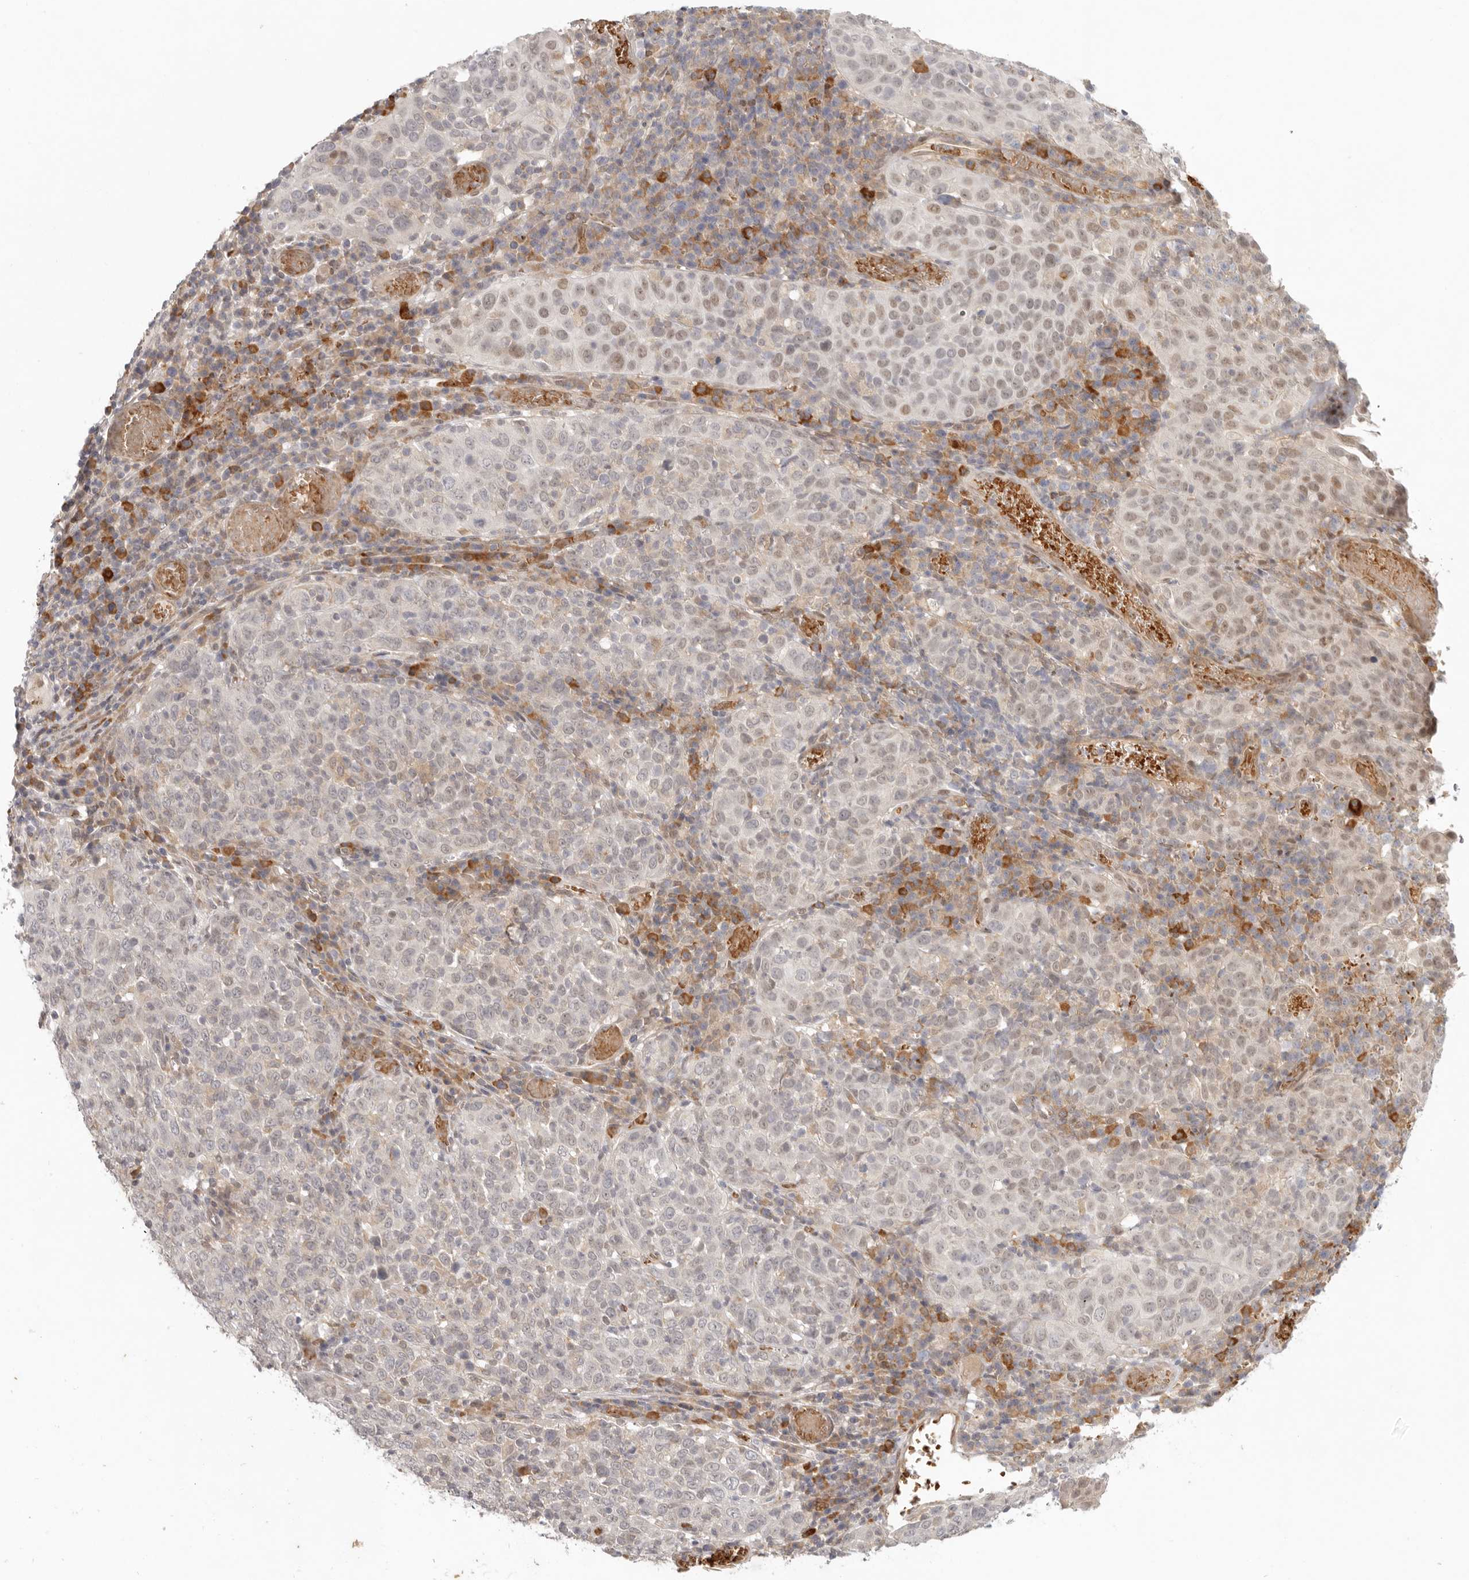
{"staining": {"intensity": "weak", "quantity": "25%-75%", "location": "nuclear"}, "tissue": "cervical cancer", "cell_type": "Tumor cells", "image_type": "cancer", "snomed": [{"axis": "morphology", "description": "Squamous cell carcinoma, NOS"}, {"axis": "topography", "description": "Cervix"}], "caption": "Squamous cell carcinoma (cervical) stained for a protein demonstrates weak nuclear positivity in tumor cells.", "gene": "AHDC1", "patient": {"sex": "female", "age": 46}}